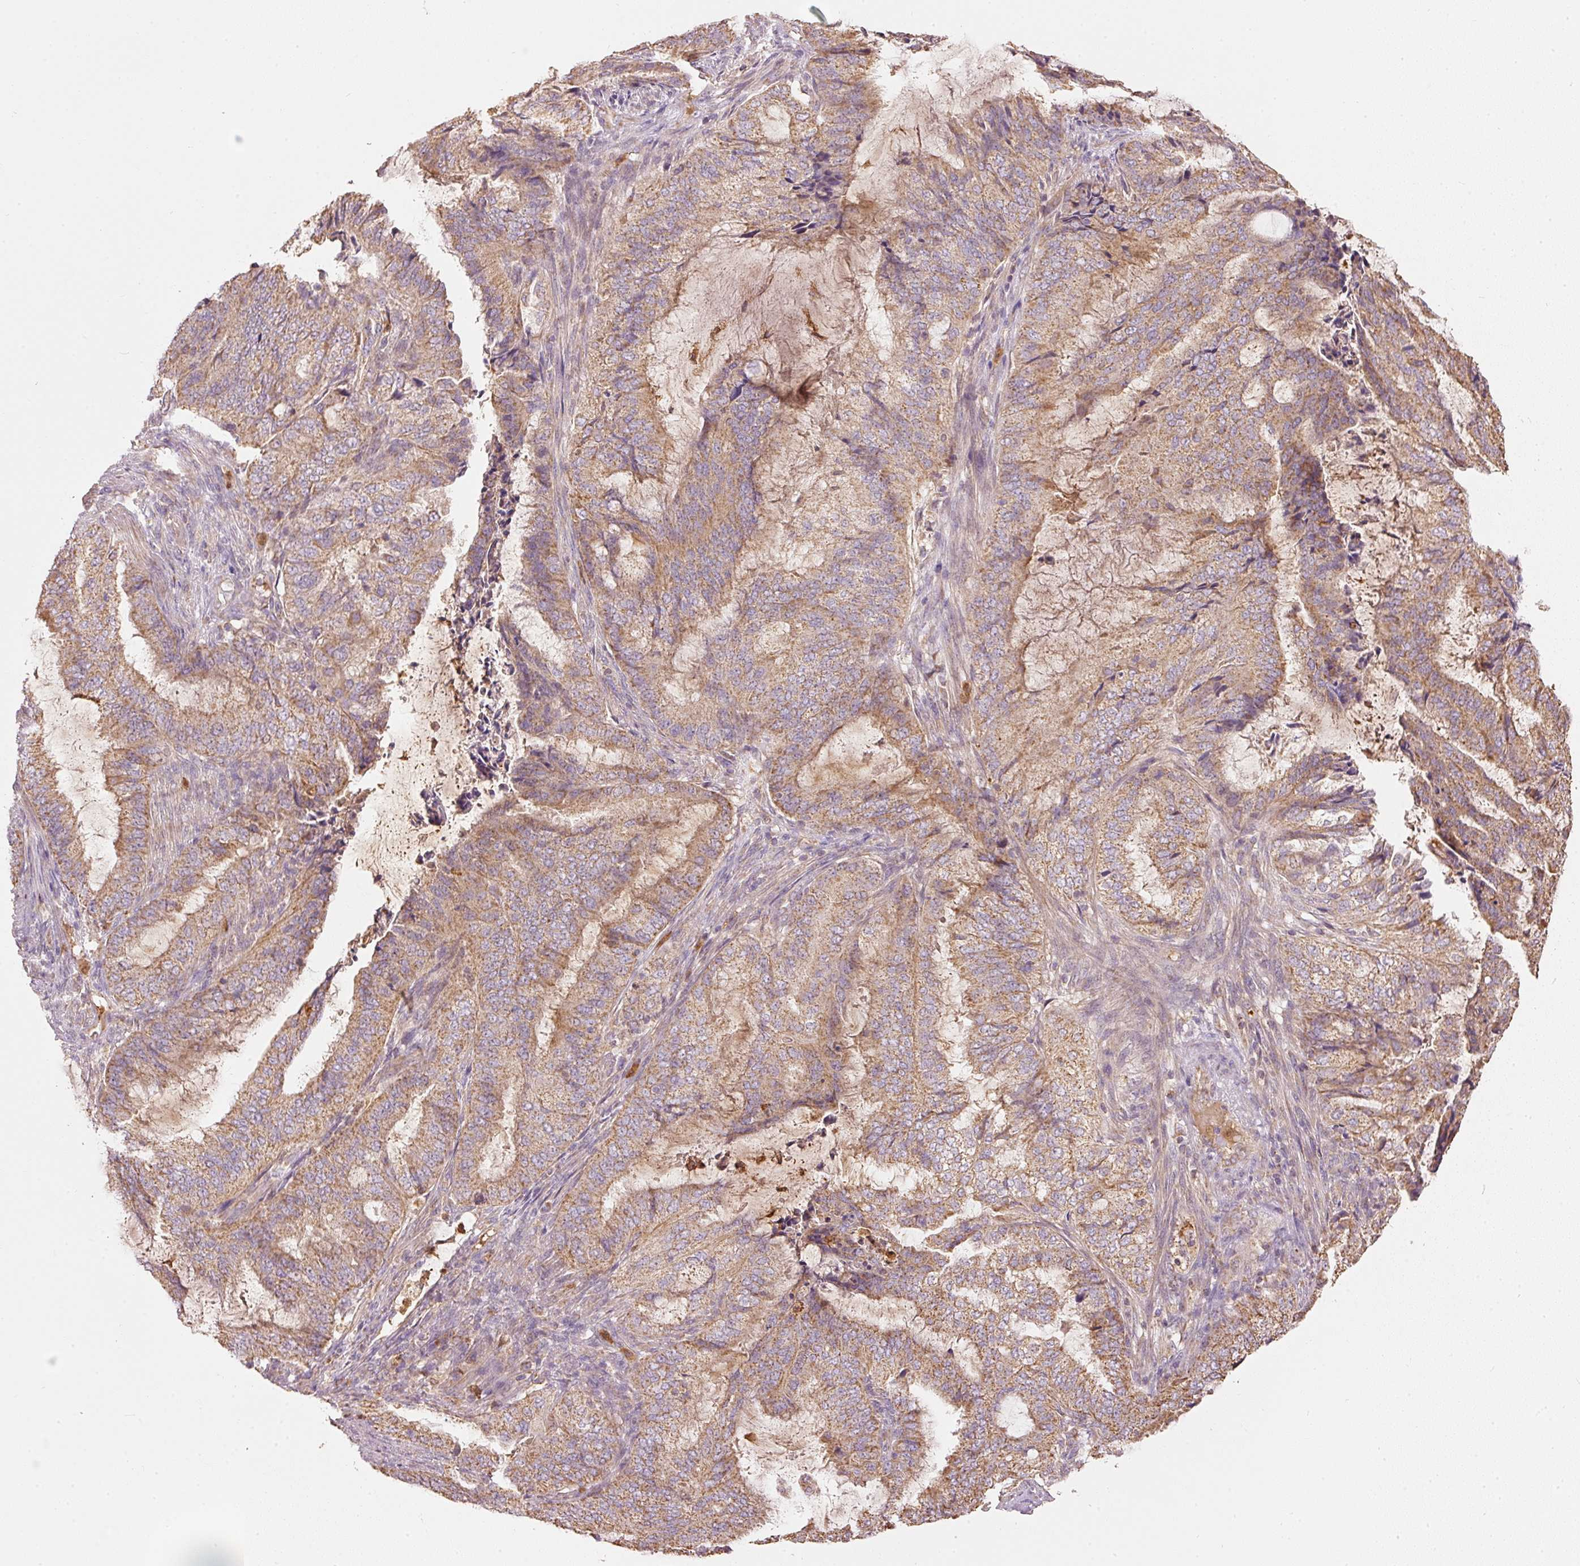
{"staining": {"intensity": "moderate", "quantity": ">75%", "location": "cytoplasmic/membranous"}, "tissue": "endometrial cancer", "cell_type": "Tumor cells", "image_type": "cancer", "snomed": [{"axis": "morphology", "description": "Adenocarcinoma, NOS"}, {"axis": "topography", "description": "Endometrium"}], "caption": "Tumor cells reveal medium levels of moderate cytoplasmic/membranous positivity in about >75% of cells in human endometrial adenocarcinoma. (brown staining indicates protein expression, while blue staining denotes nuclei).", "gene": "PSENEN", "patient": {"sex": "female", "age": 51}}